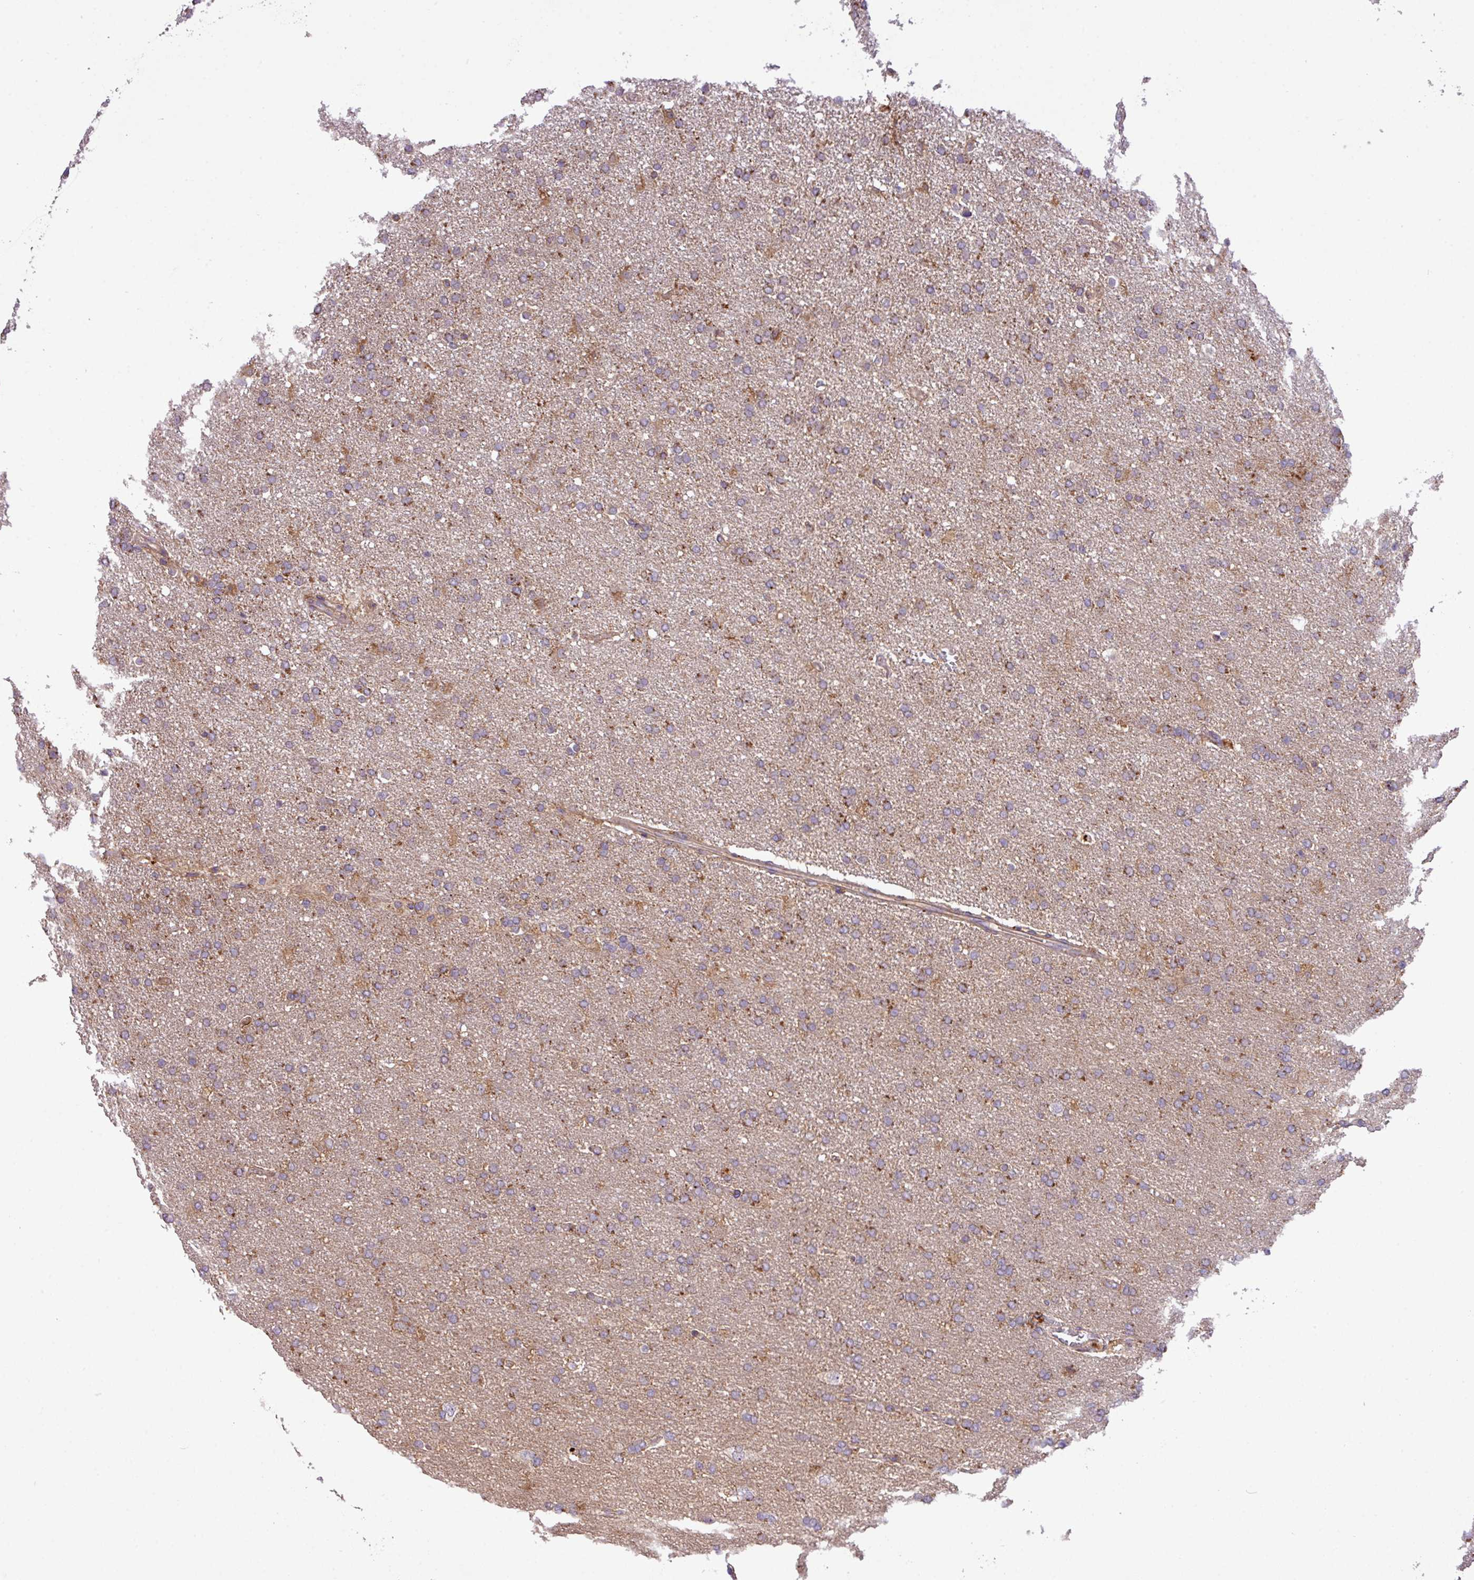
{"staining": {"intensity": "moderate", "quantity": "25%-75%", "location": "cytoplasmic/membranous"}, "tissue": "glioma", "cell_type": "Tumor cells", "image_type": "cancer", "snomed": [{"axis": "morphology", "description": "Glioma, malignant, High grade"}, {"axis": "topography", "description": "Brain"}], "caption": "Protein expression by immunohistochemistry (IHC) exhibits moderate cytoplasmic/membranous expression in about 25%-75% of tumor cells in glioma.", "gene": "XIAP", "patient": {"sex": "male", "age": 72}}